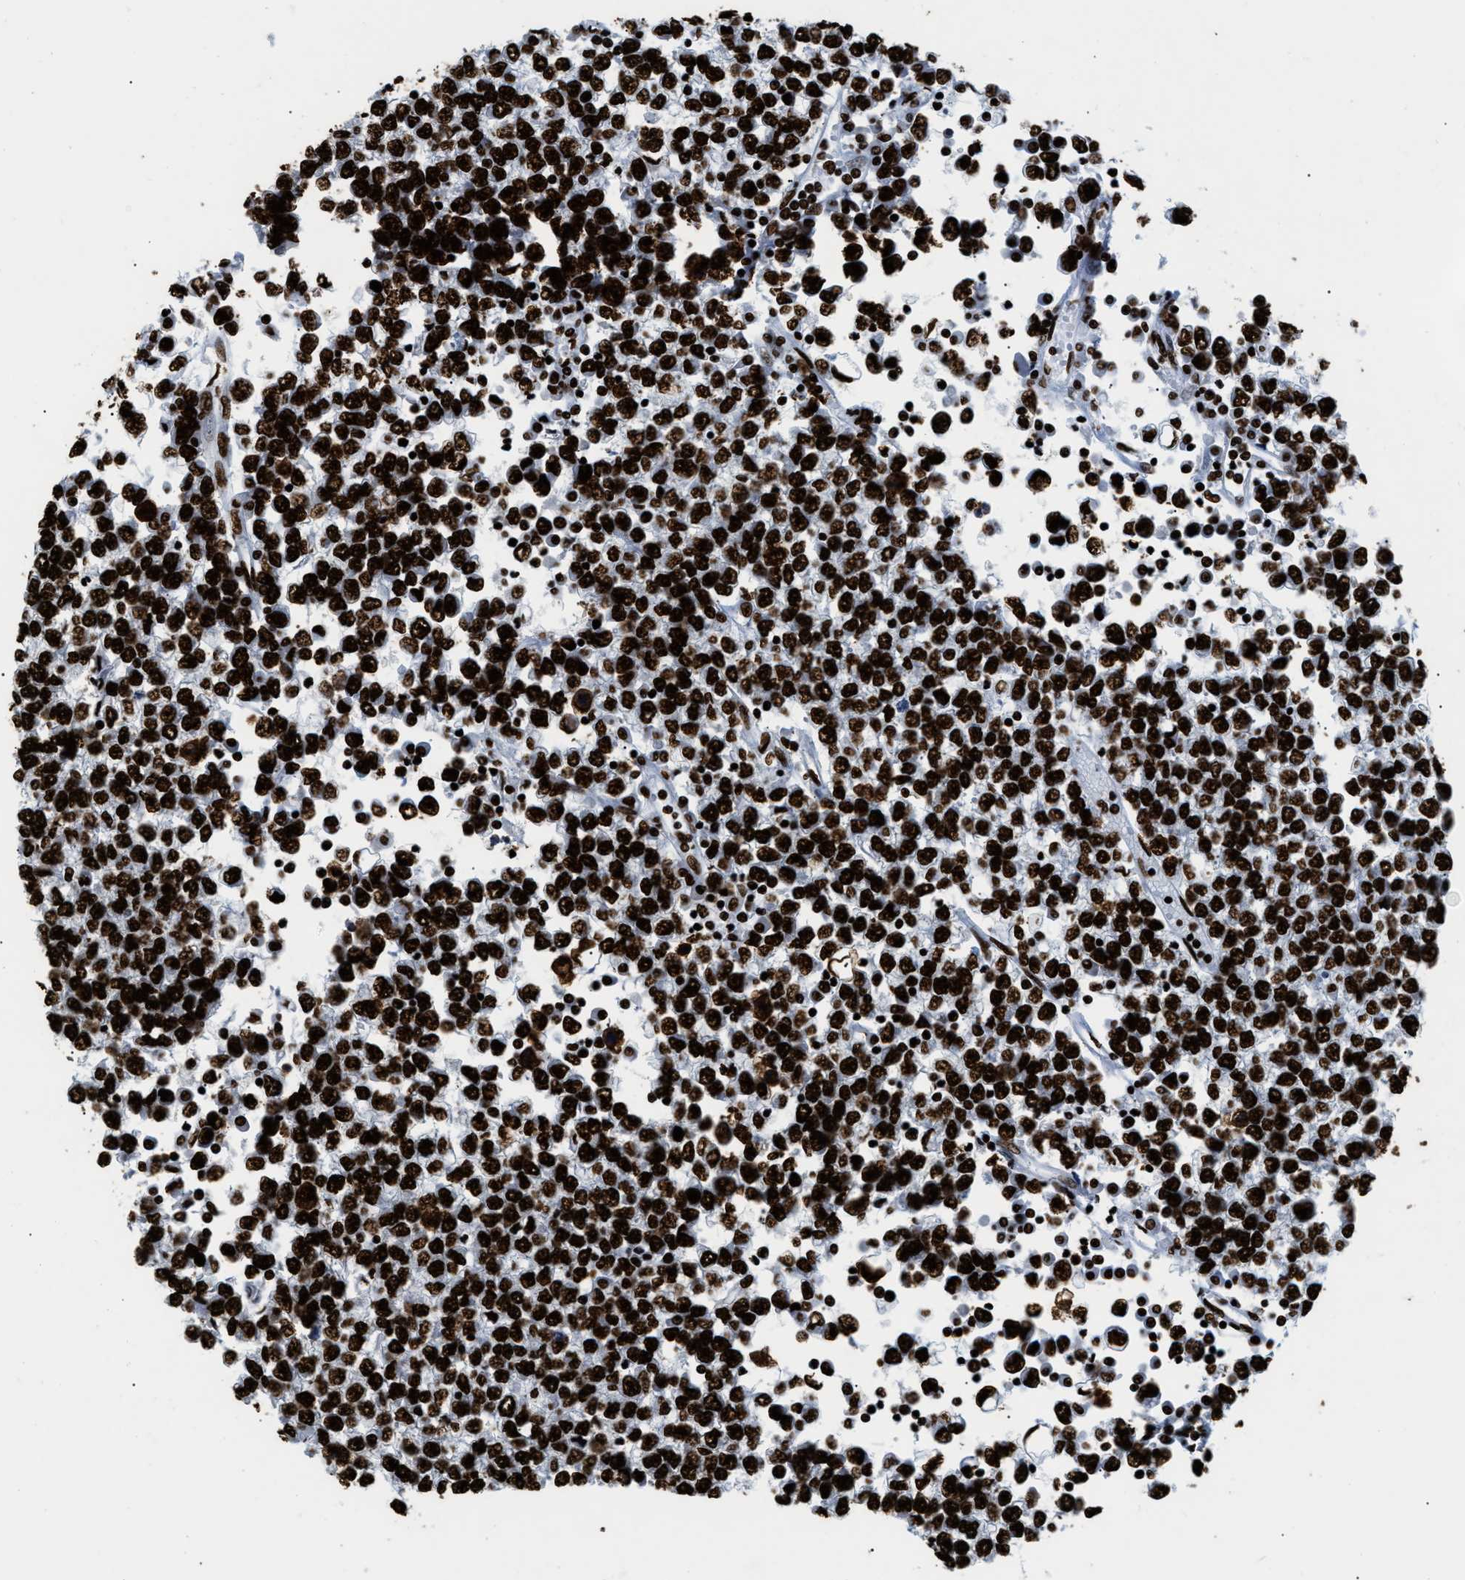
{"staining": {"intensity": "strong", "quantity": ">75%", "location": "nuclear"}, "tissue": "testis cancer", "cell_type": "Tumor cells", "image_type": "cancer", "snomed": [{"axis": "morphology", "description": "Seminoma, NOS"}, {"axis": "topography", "description": "Testis"}], "caption": "IHC staining of seminoma (testis), which exhibits high levels of strong nuclear expression in approximately >75% of tumor cells indicating strong nuclear protein positivity. The staining was performed using DAB (3,3'-diaminobenzidine) (brown) for protein detection and nuclei were counterstained in hematoxylin (blue).", "gene": "HNRNPM", "patient": {"sex": "male", "age": 65}}